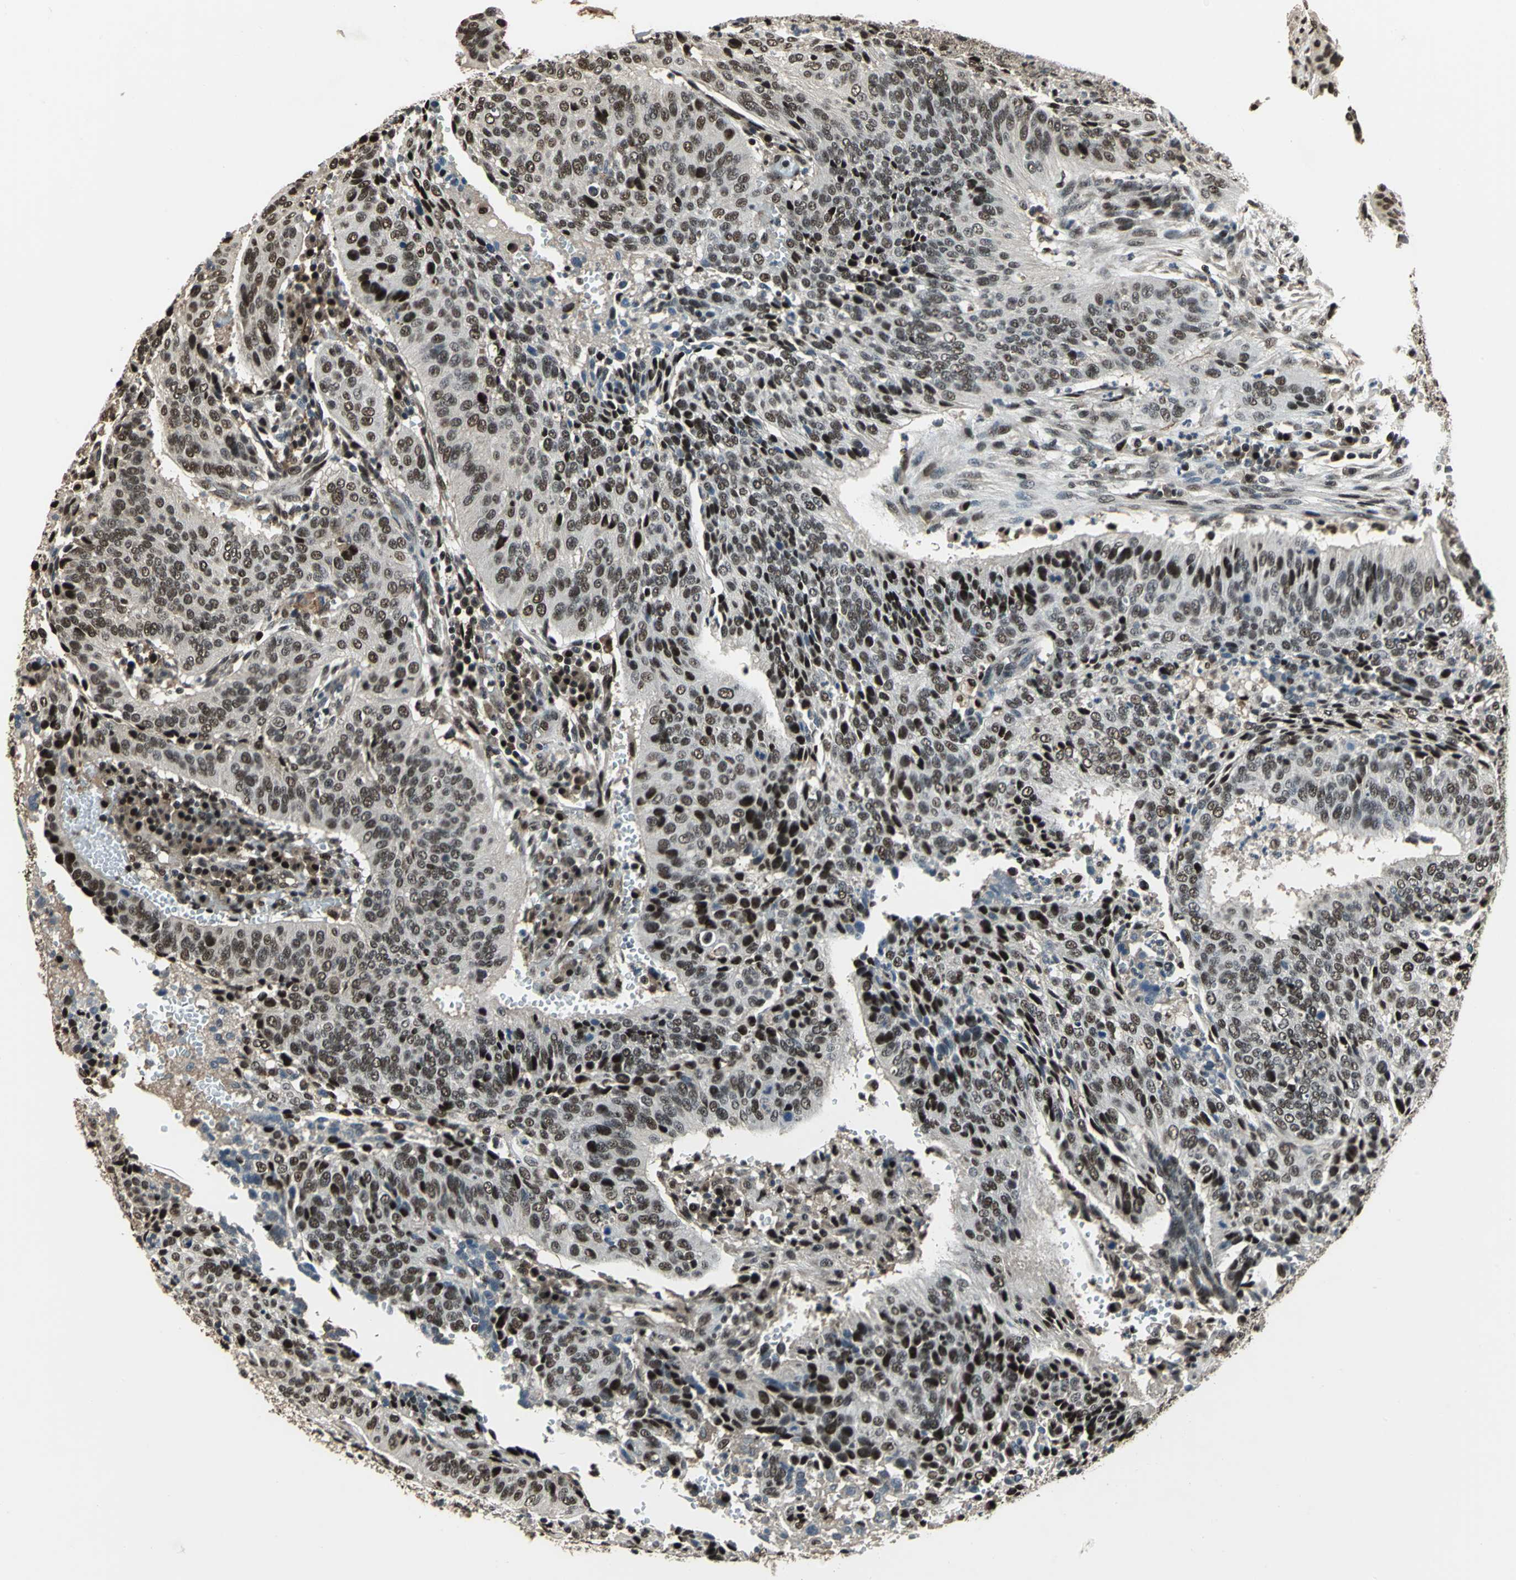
{"staining": {"intensity": "strong", "quantity": "25%-75%", "location": "nuclear"}, "tissue": "cervical cancer", "cell_type": "Tumor cells", "image_type": "cancer", "snomed": [{"axis": "morphology", "description": "Squamous cell carcinoma, NOS"}, {"axis": "topography", "description": "Cervix"}], "caption": "This micrograph reveals cervical squamous cell carcinoma stained with immunohistochemistry to label a protein in brown. The nuclear of tumor cells show strong positivity for the protein. Nuclei are counter-stained blue.", "gene": "MIS18BP1", "patient": {"sex": "female", "age": 39}}